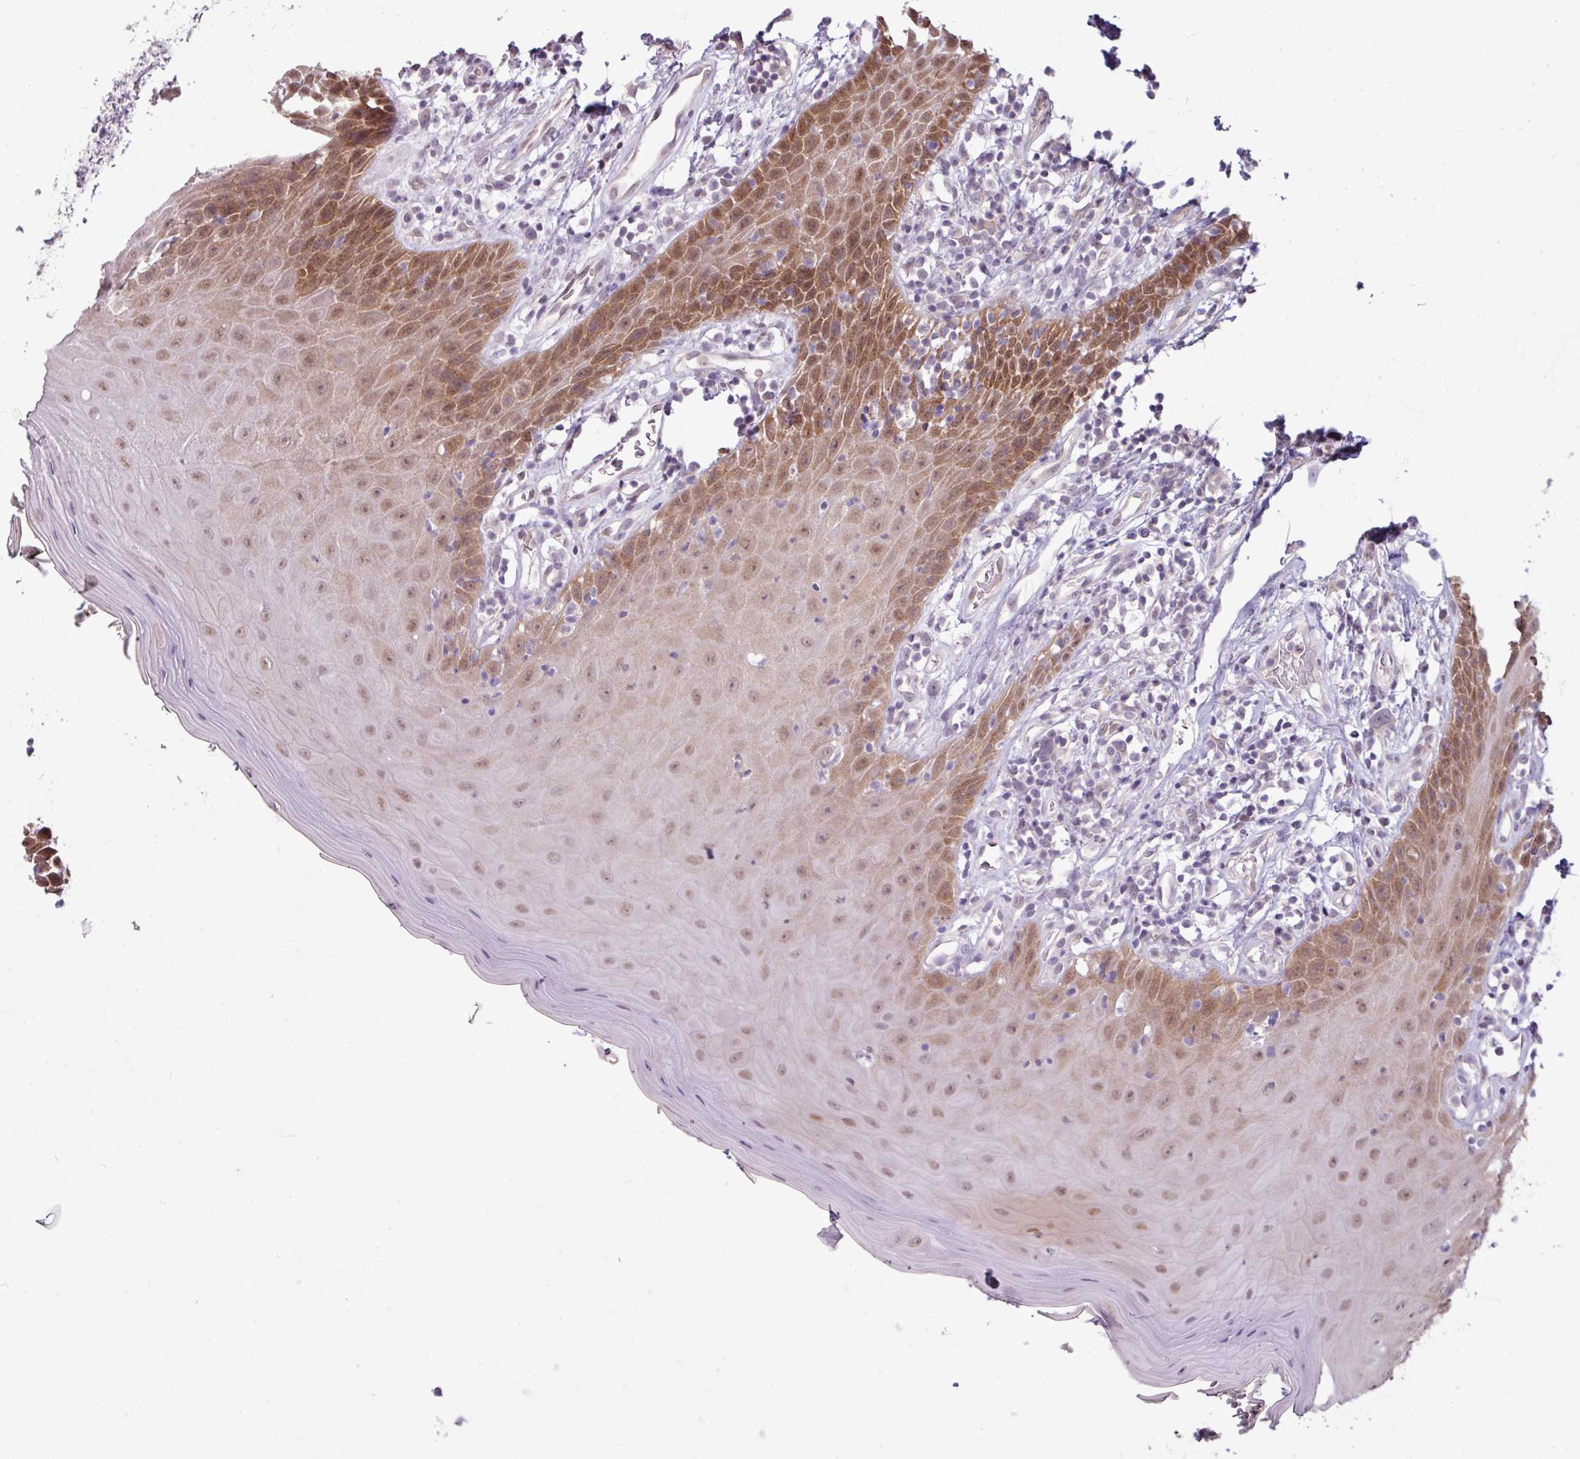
{"staining": {"intensity": "moderate", "quantity": ">75%", "location": "cytoplasmic/membranous,nuclear"}, "tissue": "oral mucosa", "cell_type": "Squamous epithelial cells", "image_type": "normal", "snomed": [{"axis": "morphology", "description": "Normal tissue, NOS"}, {"axis": "topography", "description": "Oral tissue"}, {"axis": "topography", "description": "Tounge, NOS"}], "caption": "Moderate cytoplasmic/membranous,nuclear positivity for a protein is seen in approximately >75% of squamous epithelial cells of normal oral mucosa using IHC.", "gene": "TTLL12", "patient": {"sex": "female", "age": 59}}